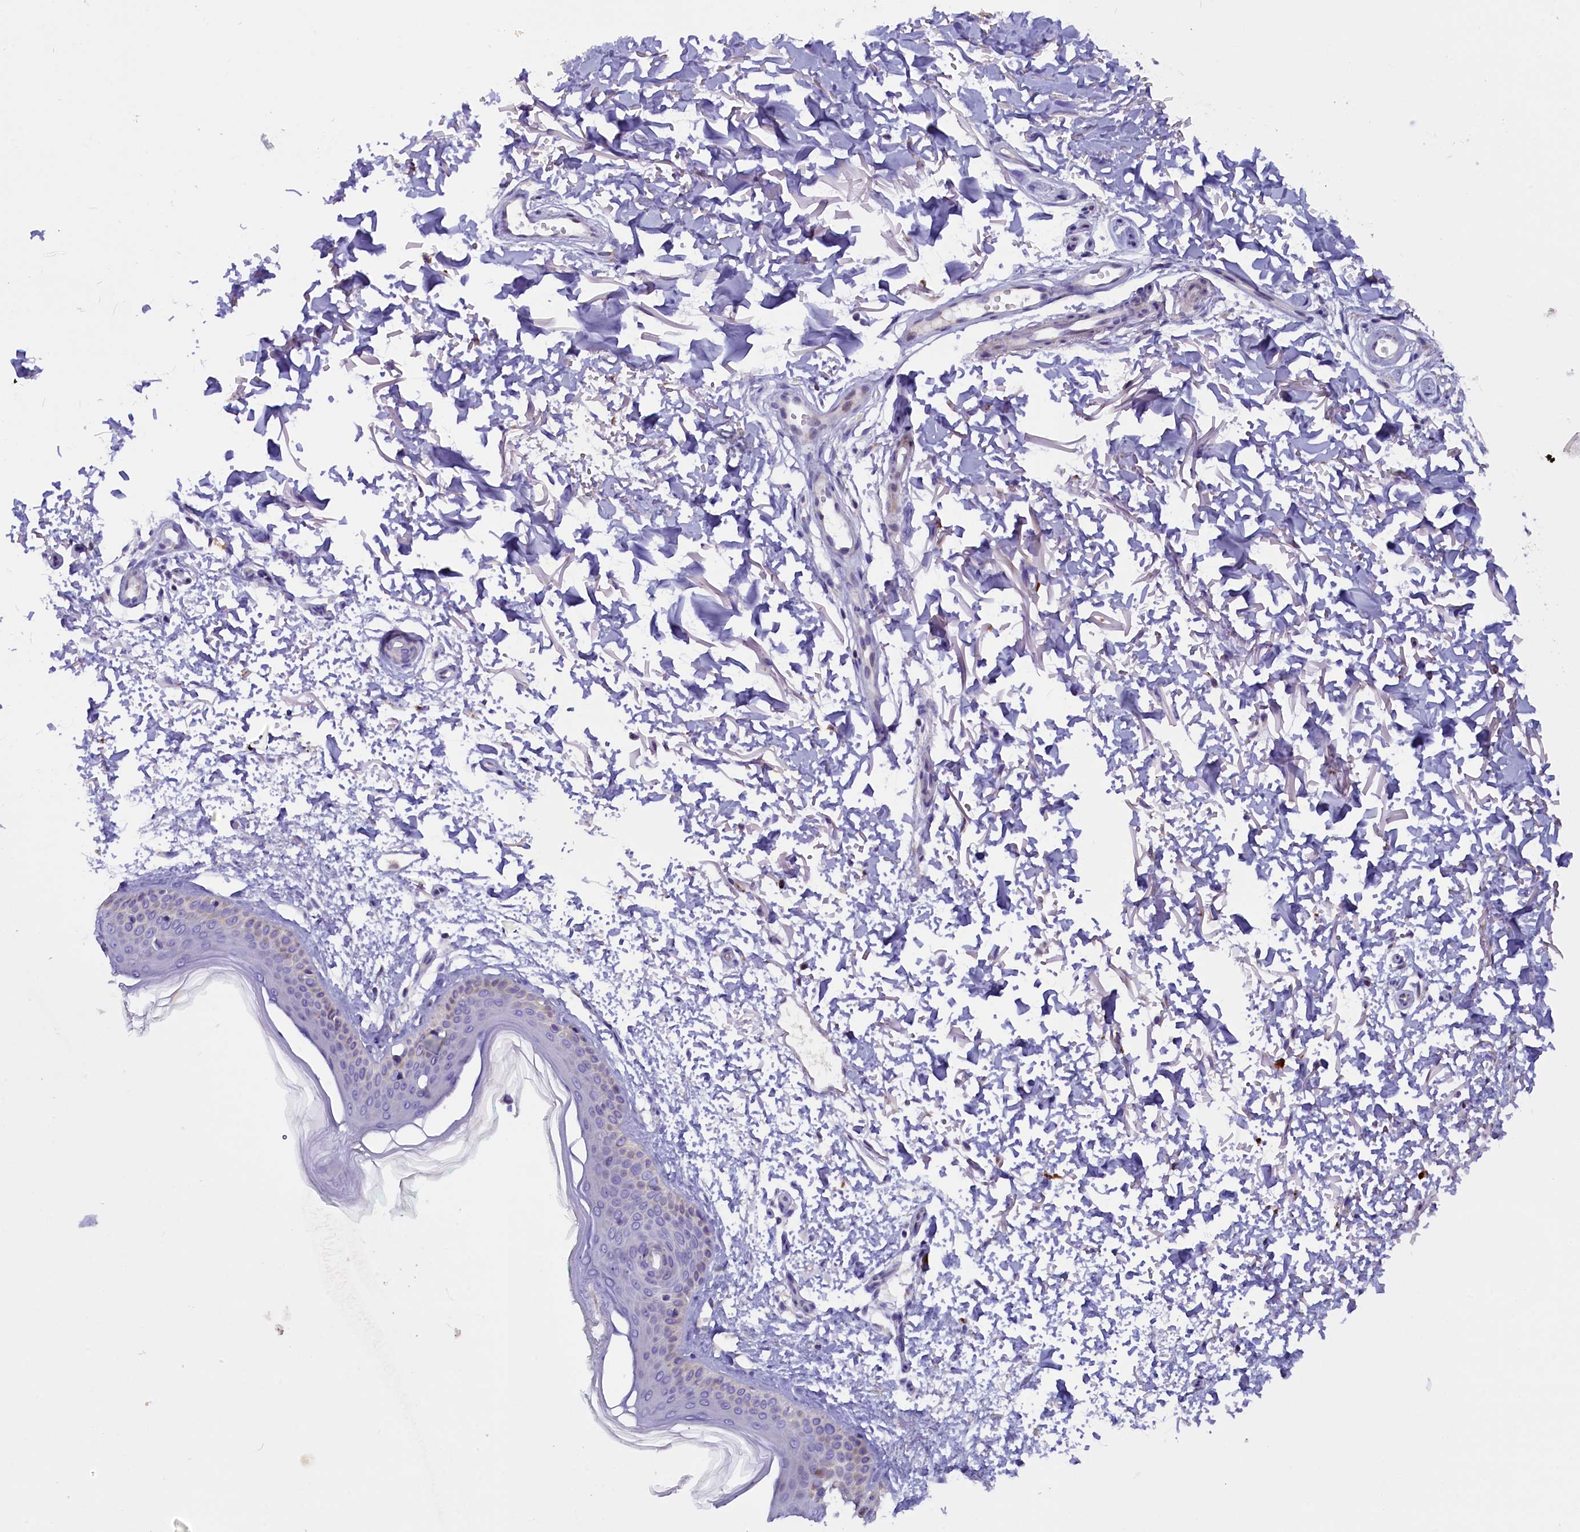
{"staining": {"intensity": "negative", "quantity": "none", "location": "none"}, "tissue": "skin", "cell_type": "Fibroblasts", "image_type": "normal", "snomed": [{"axis": "morphology", "description": "Normal tissue, NOS"}, {"axis": "topography", "description": "Skin"}], "caption": "IHC histopathology image of normal human skin stained for a protein (brown), which reveals no positivity in fibroblasts.", "gene": "RTTN", "patient": {"sex": "male", "age": 66}}